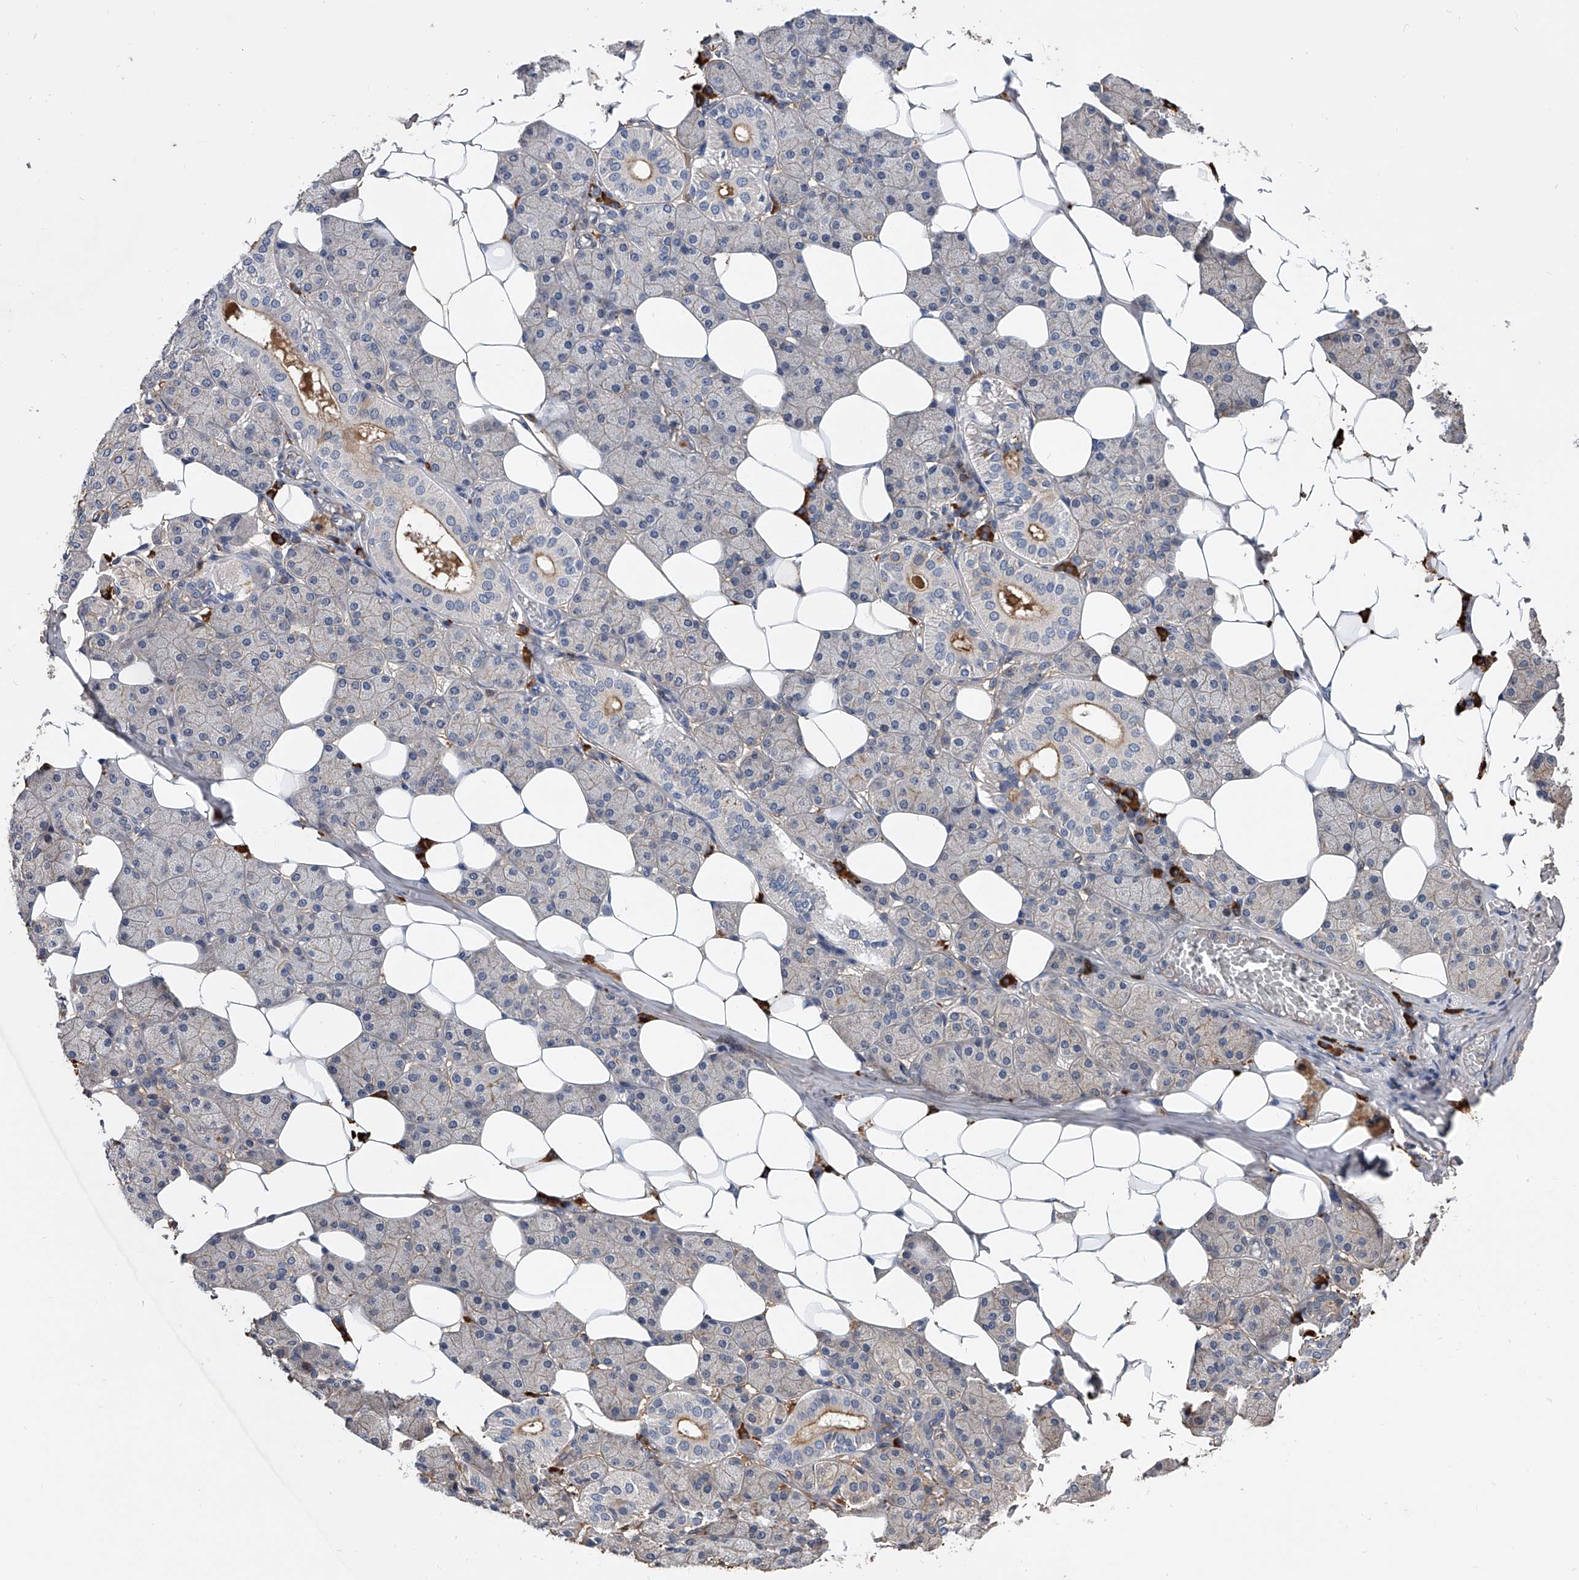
{"staining": {"intensity": "moderate", "quantity": "<25%", "location": "cytoplasmic/membranous"}, "tissue": "salivary gland", "cell_type": "Glandular cells", "image_type": "normal", "snomed": [{"axis": "morphology", "description": "Normal tissue, NOS"}, {"axis": "topography", "description": "Salivary gland"}], "caption": "High-power microscopy captured an immunohistochemistry (IHC) micrograph of unremarkable salivary gland, revealing moderate cytoplasmic/membranous staining in approximately <25% of glandular cells.", "gene": "ZNF25", "patient": {"sex": "female", "age": 33}}